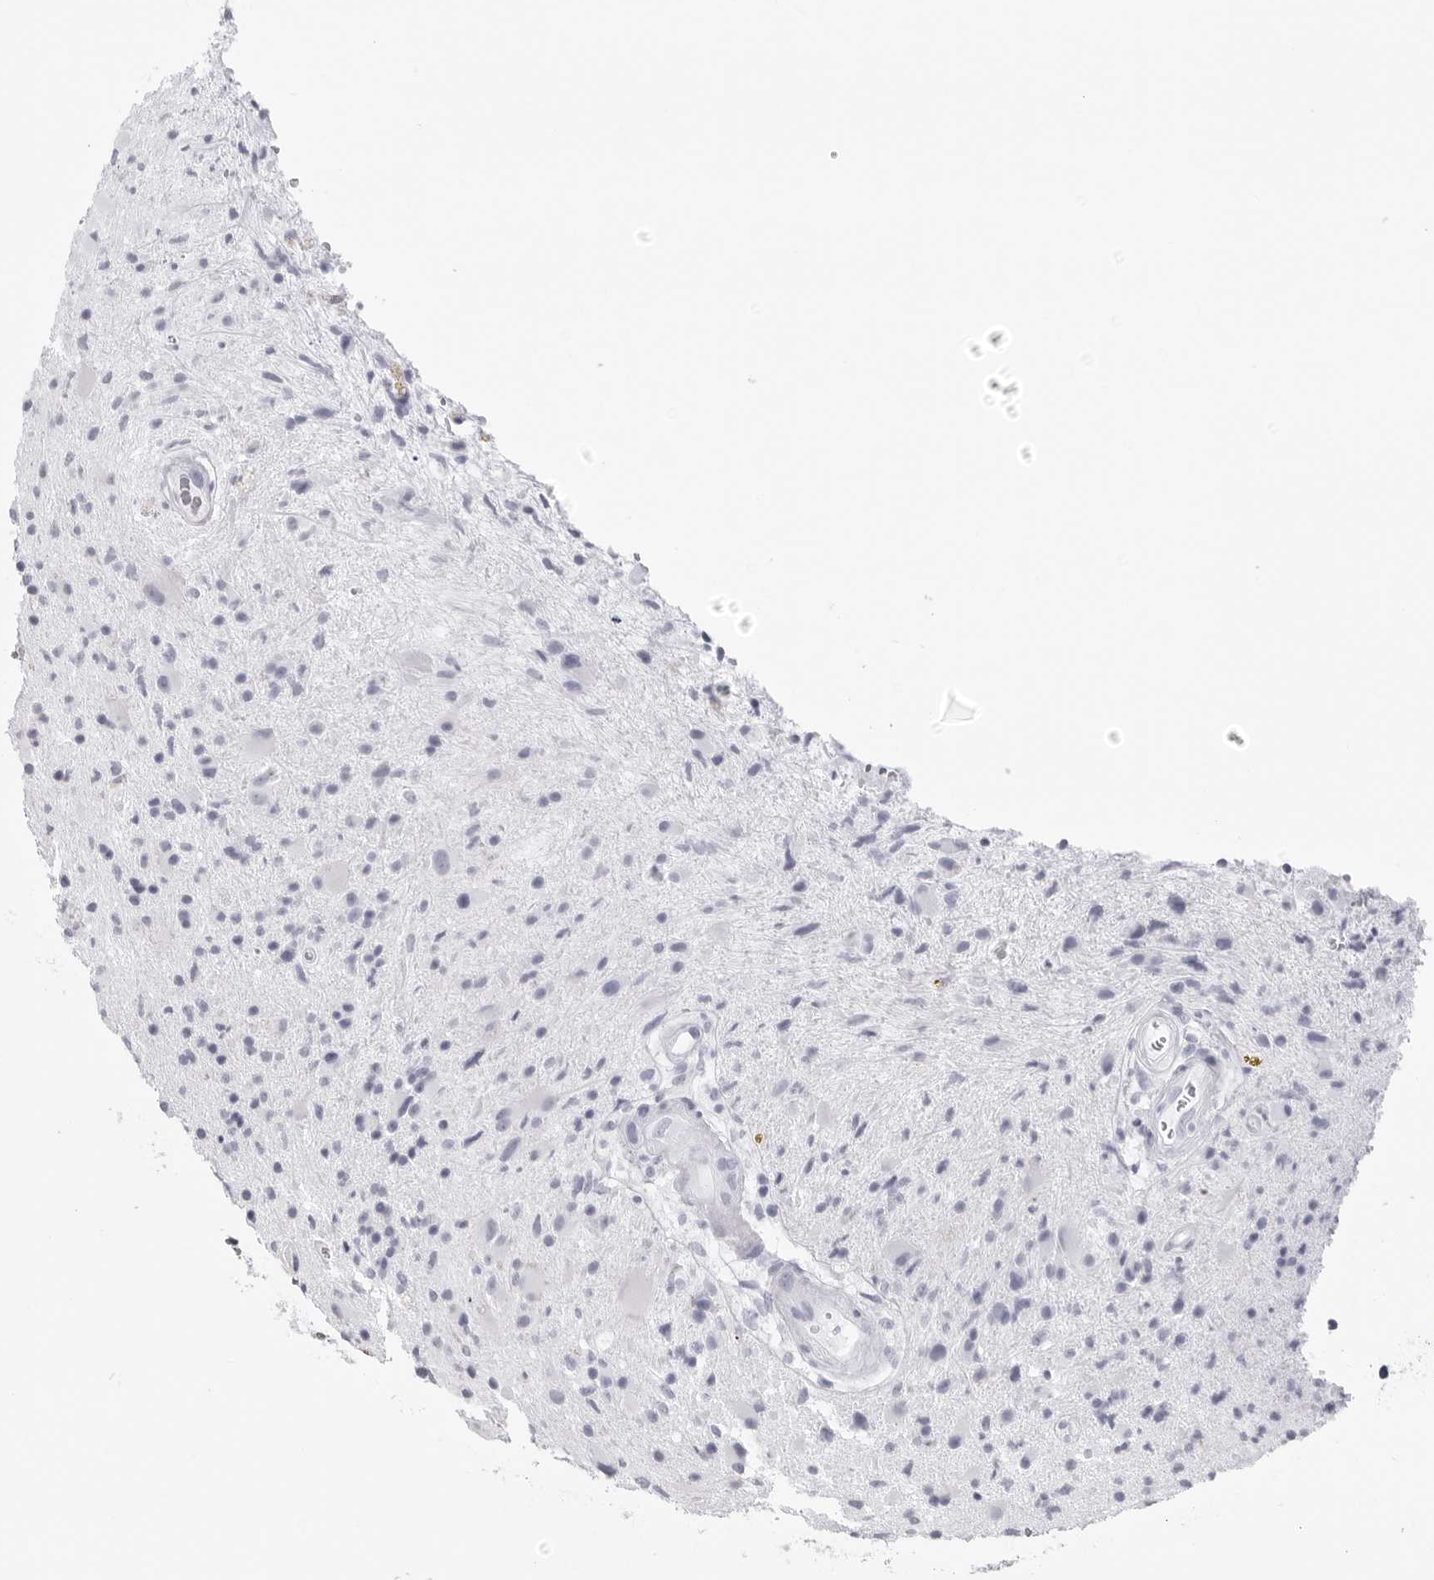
{"staining": {"intensity": "negative", "quantity": "none", "location": "none"}, "tissue": "glioma", "cell_type": "Tumor cells", "image_type": "cancer", "snomed": [{"axis": "morphology", "description": "Glioma, malignant, High grade"}, {"axis": "topography", "description": "Brain"}], "caption": "A high-resolution micrograph shows IHC staining of malignant glioma (high-grade), which shows no significant expression in tumor cells.", "gene": "CST2", "patient": {"sex": "male", "age": 33}}